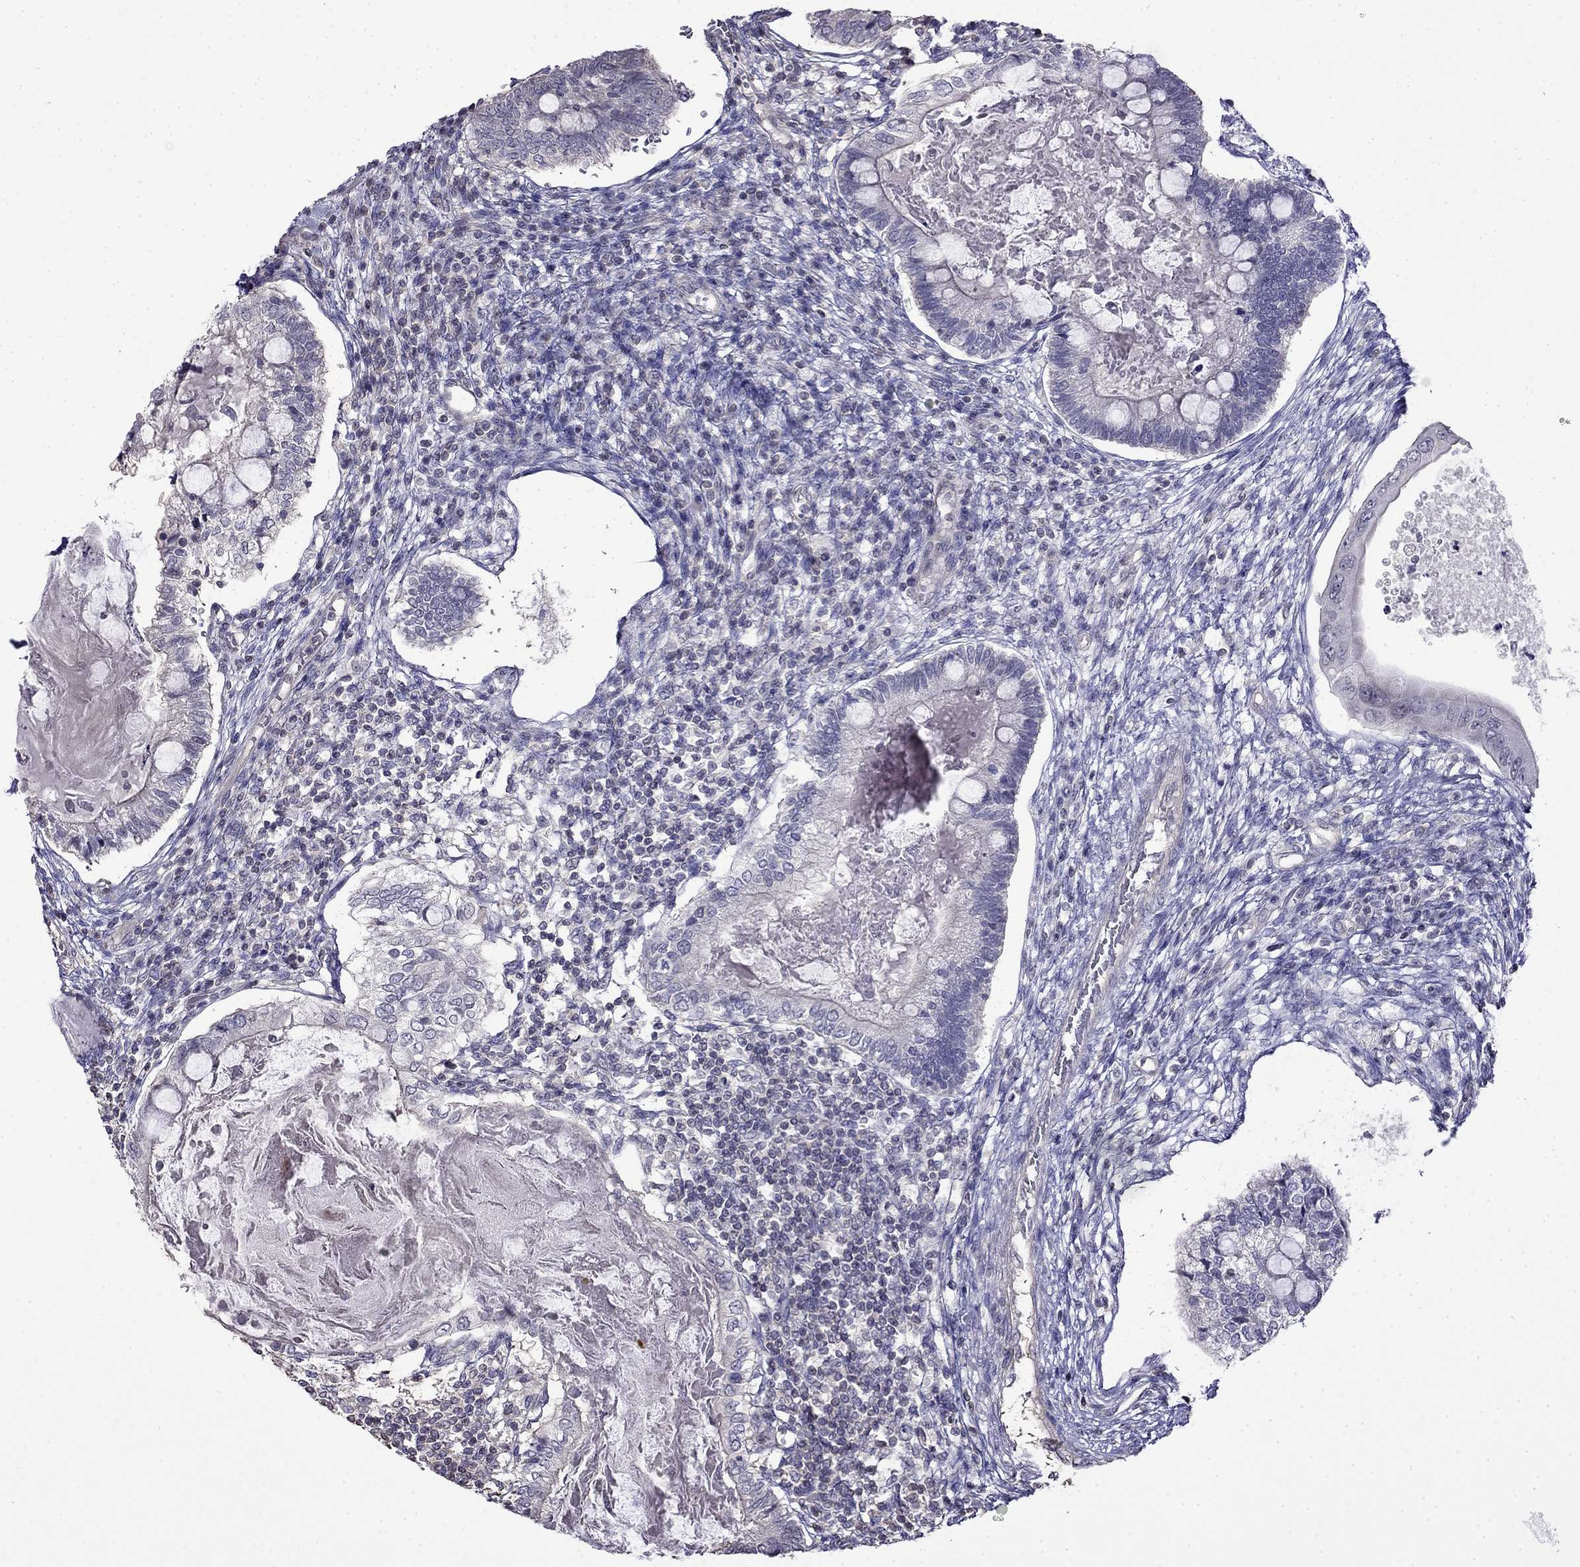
{"staining": {"intensity": "negative", "quantity": "none", "location": "none"}, "tissue": "testis cancer", "cell_type": "Tumor cells", "image_type": "cancer", "snomed": [{"axis": "morphology", "description": "Seminoma, NOS"}, {"axis": "morphology", "description": "Carcinoma, Embryonal, NOS"}, {"axis": "topography", "description": "Testis"}], "caption": "Tumor cells show no significant protein staining in testis cancer. (DAB (3,3'-diaminobenzidine) immunohistochemistry (IHC) visualized using brightfield microscopy, high magnification).", "gene": "GUCA1B", "patient": {"sex": "male", "age": 41}}